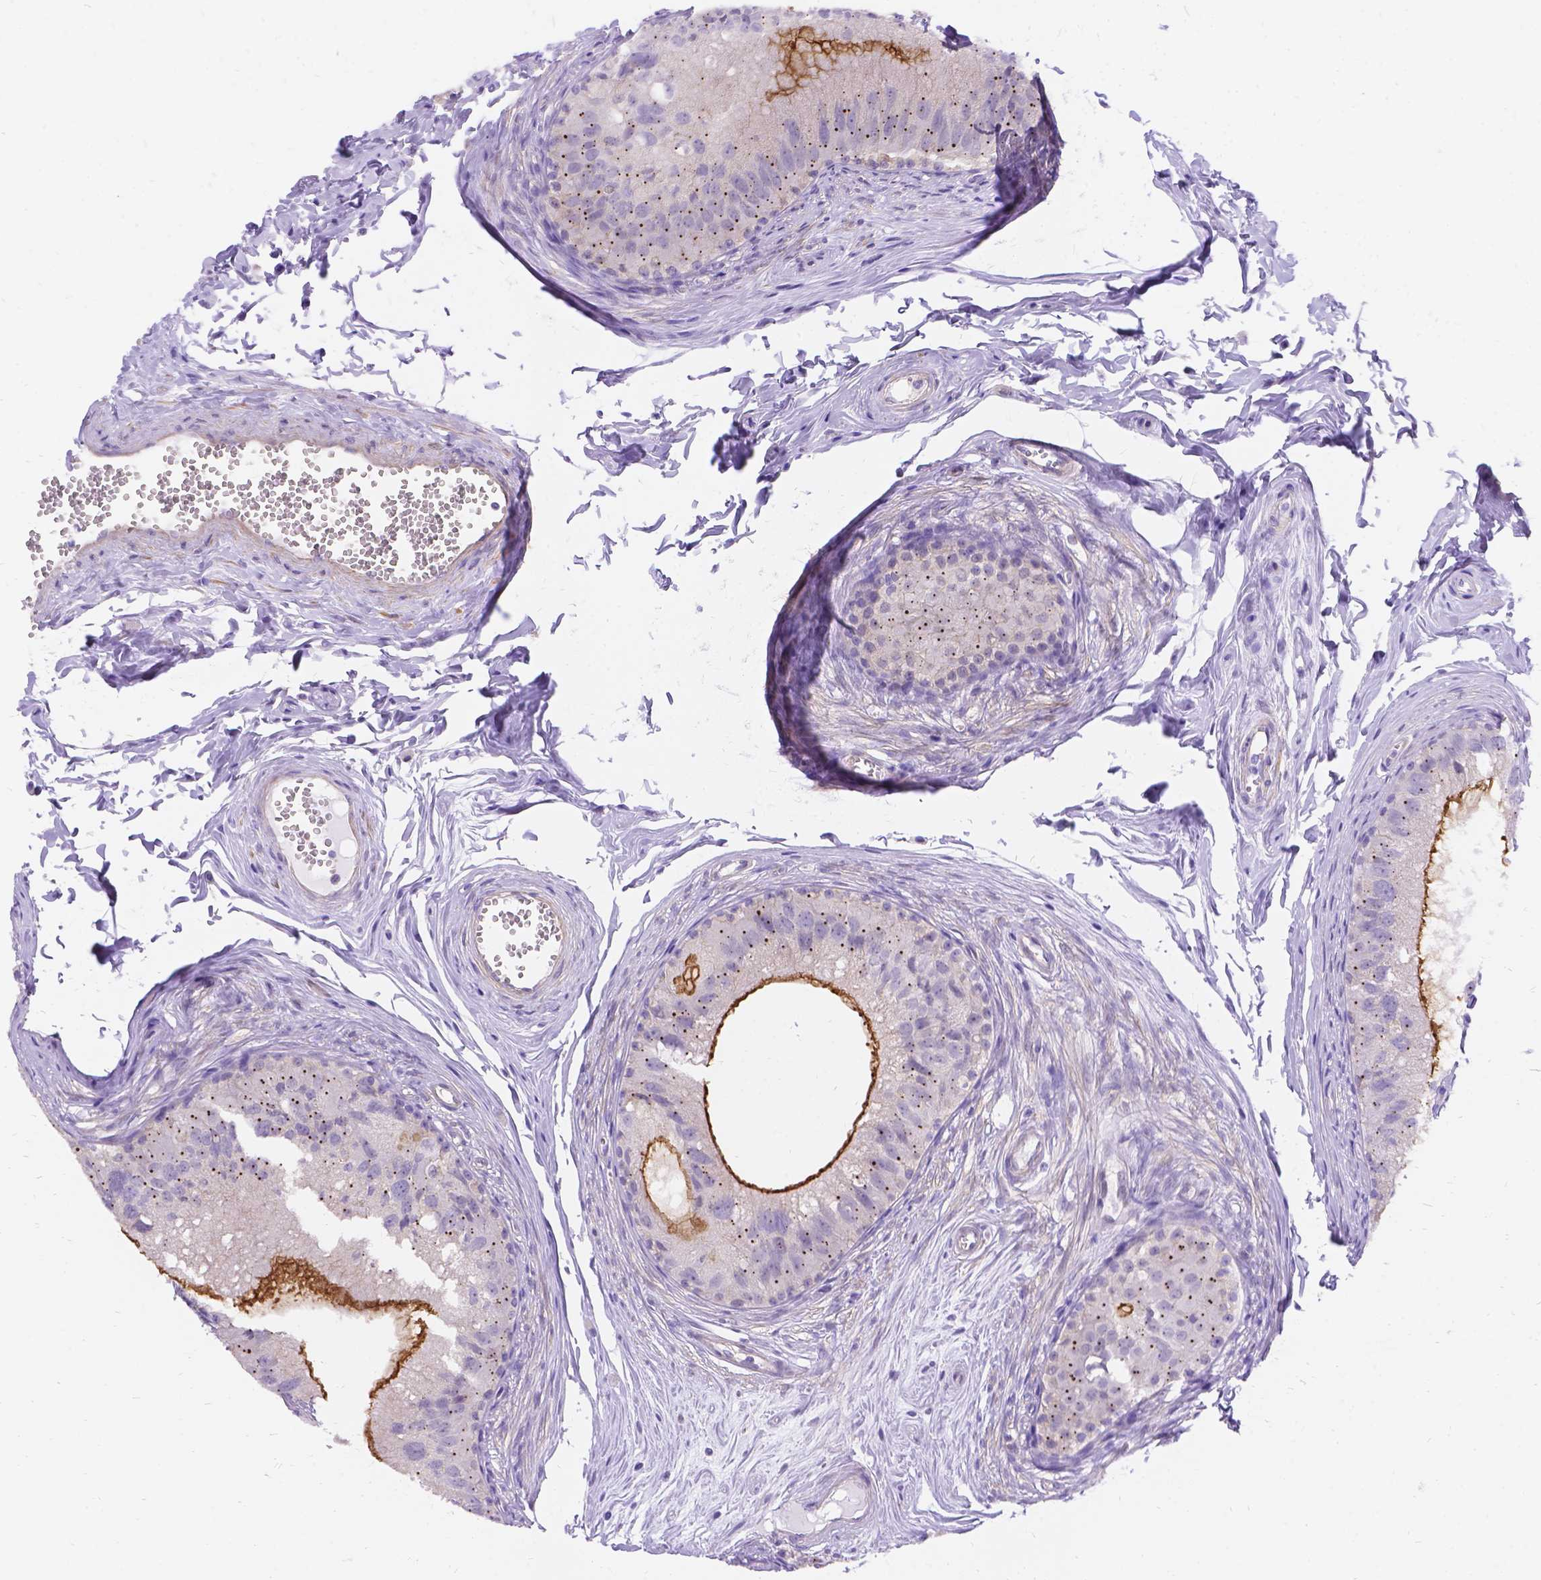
{"staining": {"intensity": "moderate", "quantity": "25%-75%", "location": "cytoplasmic/membranous"}, "tissue": "epididymis", "cell_type": "Glandular cells", "image_type": "normal", "snomed": [{"axis": "morphology", "description": "Normal tissue, NOS"}, {"axis": "topography", "description": "Epididymis"}], "caption": "IHC (DAB (3,3'-diaminobenzidine)) staining of normal epididymis reveals moderate cytoplasmic/membranous protein positivity in about 25%-75% of glandular cells.", "gene": "PALS1", "patient": {"sex": "male", "age": 45}}